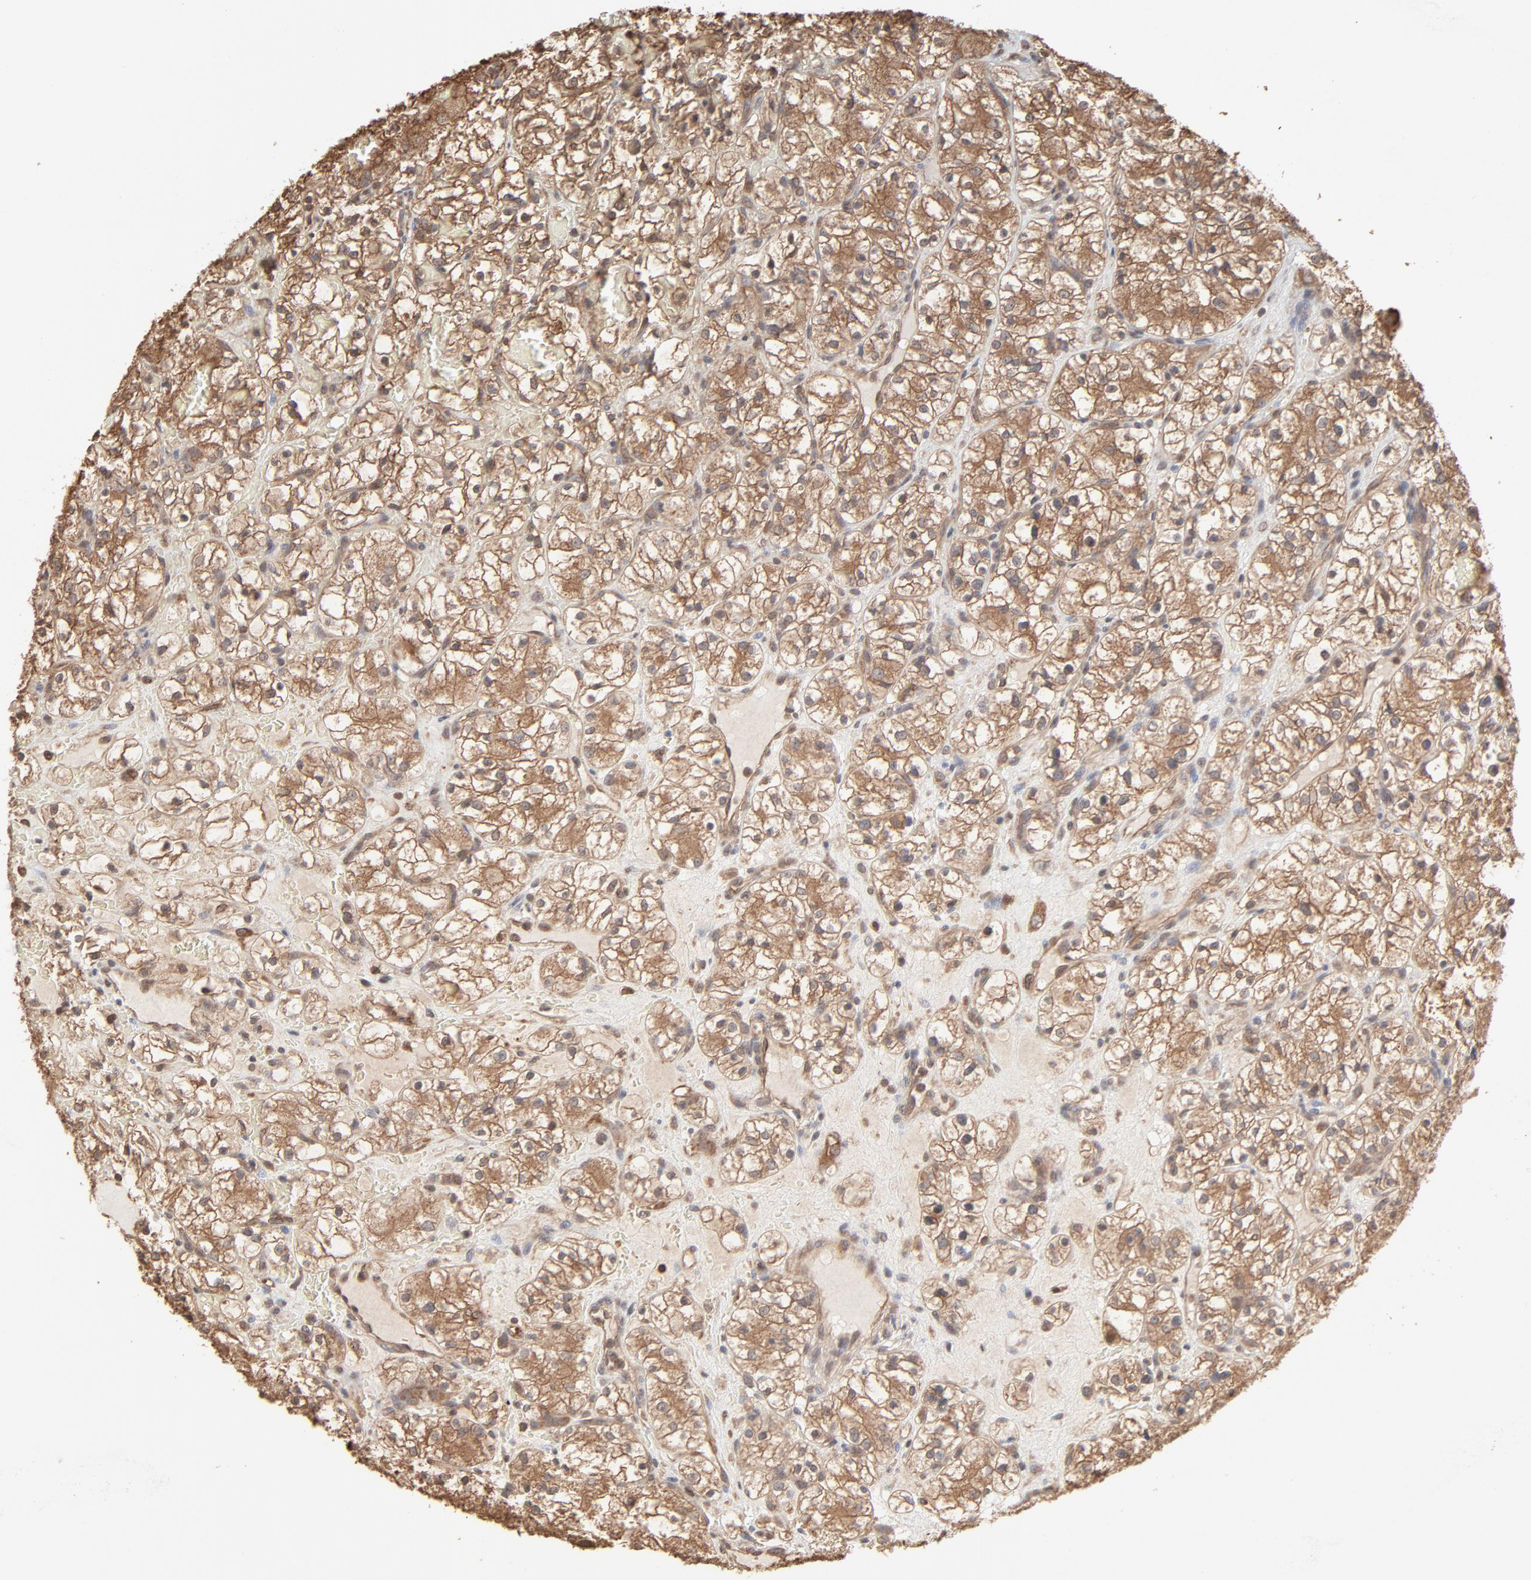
{"staining": {"intensity": "moderate", "quantity": ">75%", "location": "cytoplasmic/membranous"}, "tissue": "renal cancer", "cell_type": "Tumor cells", "image_type": "cancer", "snomed": [{"axis": "morphology", "description": "Adenocarcinoma, NOS"}, {"axis": "topography", "description": "Kidney"}], "caption": "Adenocarcinoma (renal) tissue reveals moderate cytoplasmic/membranous staining in approximately >75% of tumor cells, visualized by immunohistochemistry.", "gene": "PPP2CA", "patient": {"sex": "female", "age": 60}}